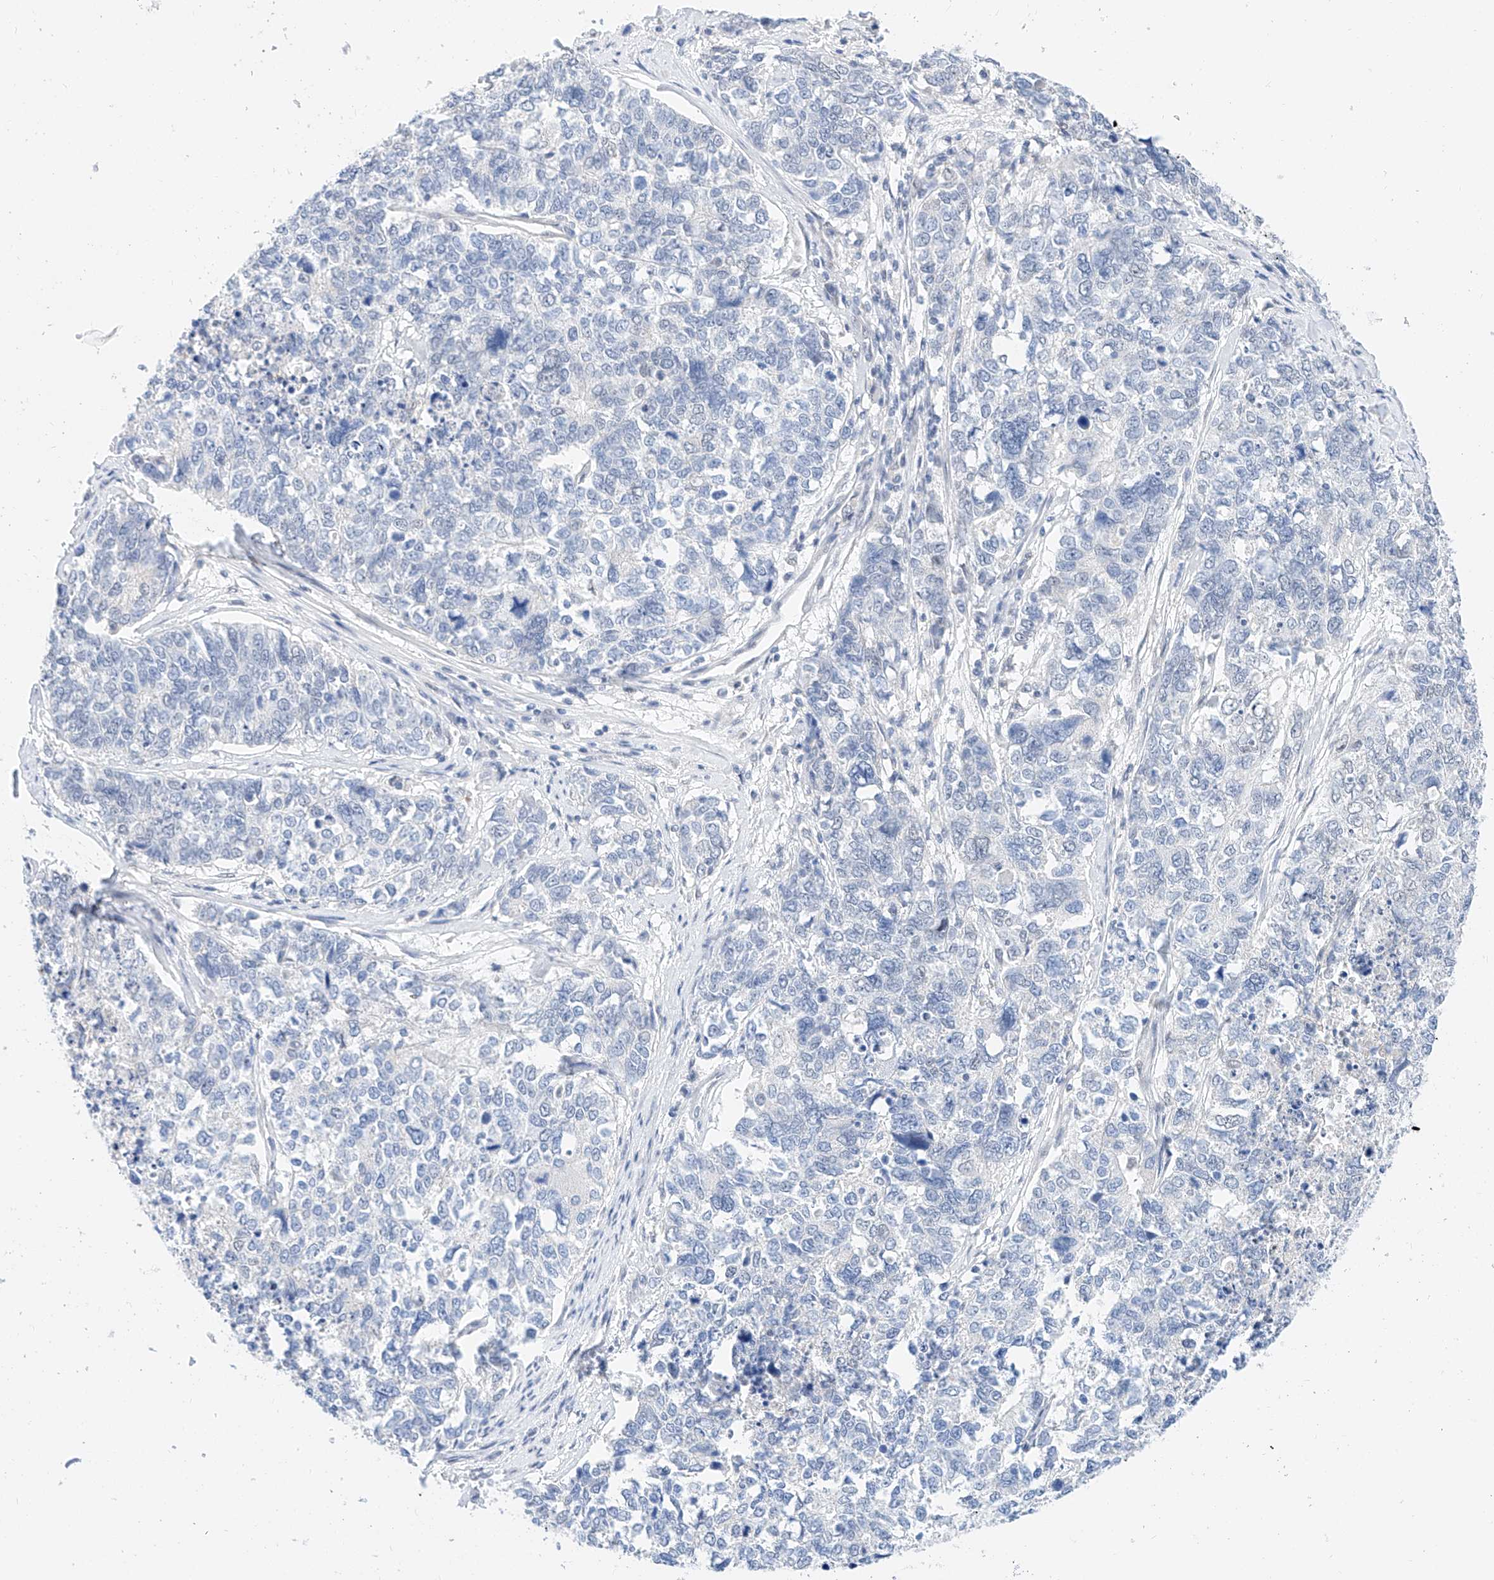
{"staining": {"intensity": "negative", "quantity": "none", "location": "none"}, "tissue": "cervical cancer", "cell_type": "Tumor cells", "image_type": "cancer", "snomed": [{"axis": "morphology", "description": "Squamous cell carcinoma, NOS"}, {"axis": "topography", "description": "Cervix"}], "caption": "Tumor cells show no significant protein staining in cervical cancer (squamous cell carcinoma).", "gene": "KCNJ1", "patient": {"sex": "female", "age": 63}}